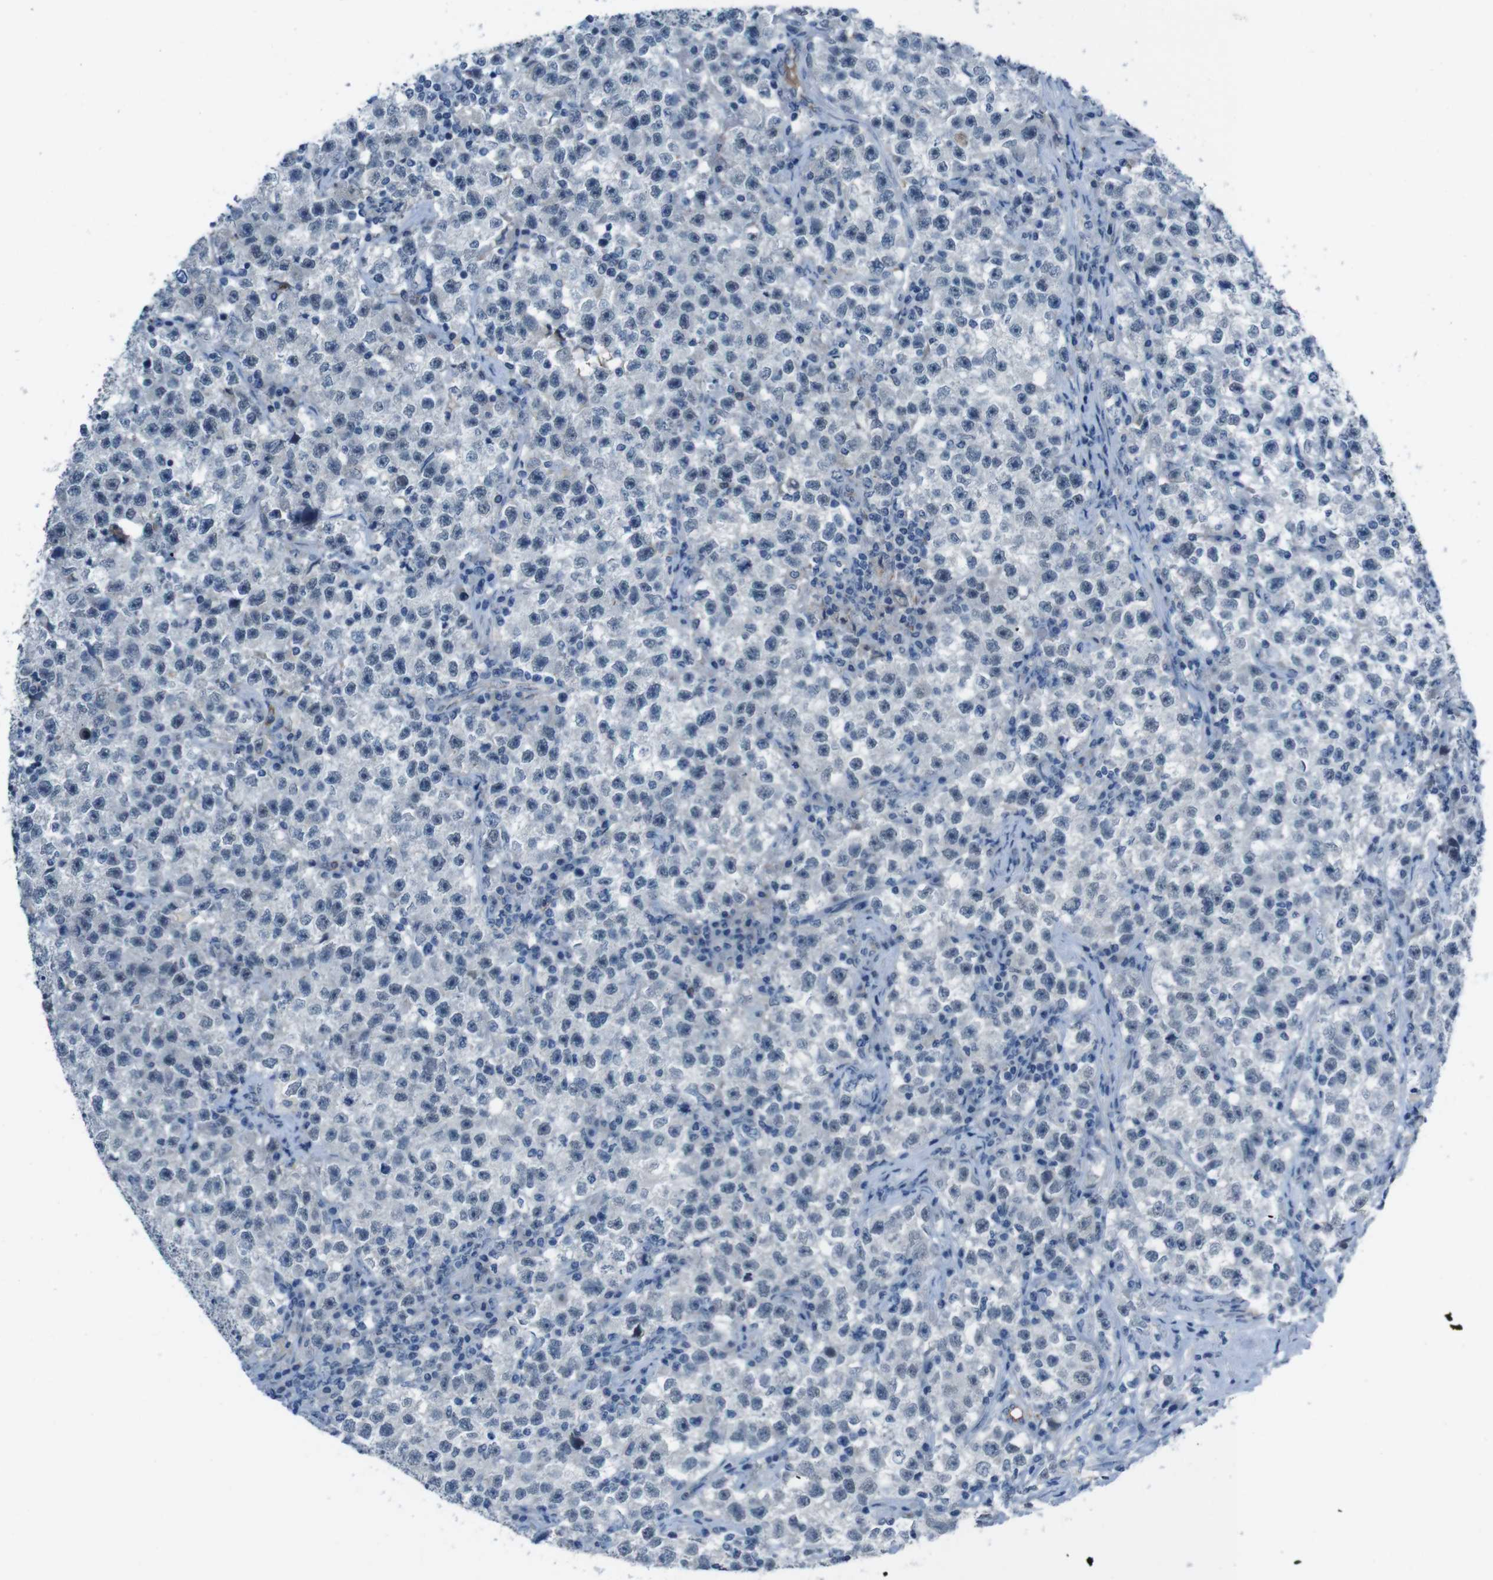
{"staining": {"intensity": "negative", "quantity": "none", "location": "none"}, "tissue": "testis cancer", "cell_type": "Tumor cells", "image_type": "cancer", "snomed": [{"axis": "morphology", "description": "Seminoma, NOS"}, {"axis": "topography", "description": "Testis"}], "caption": "Histopathology image shows no protein expression in tumor cells of testis cancer tissue.", "gene": "CDHR2", "patient": {"sex": "male", "age": 22}}